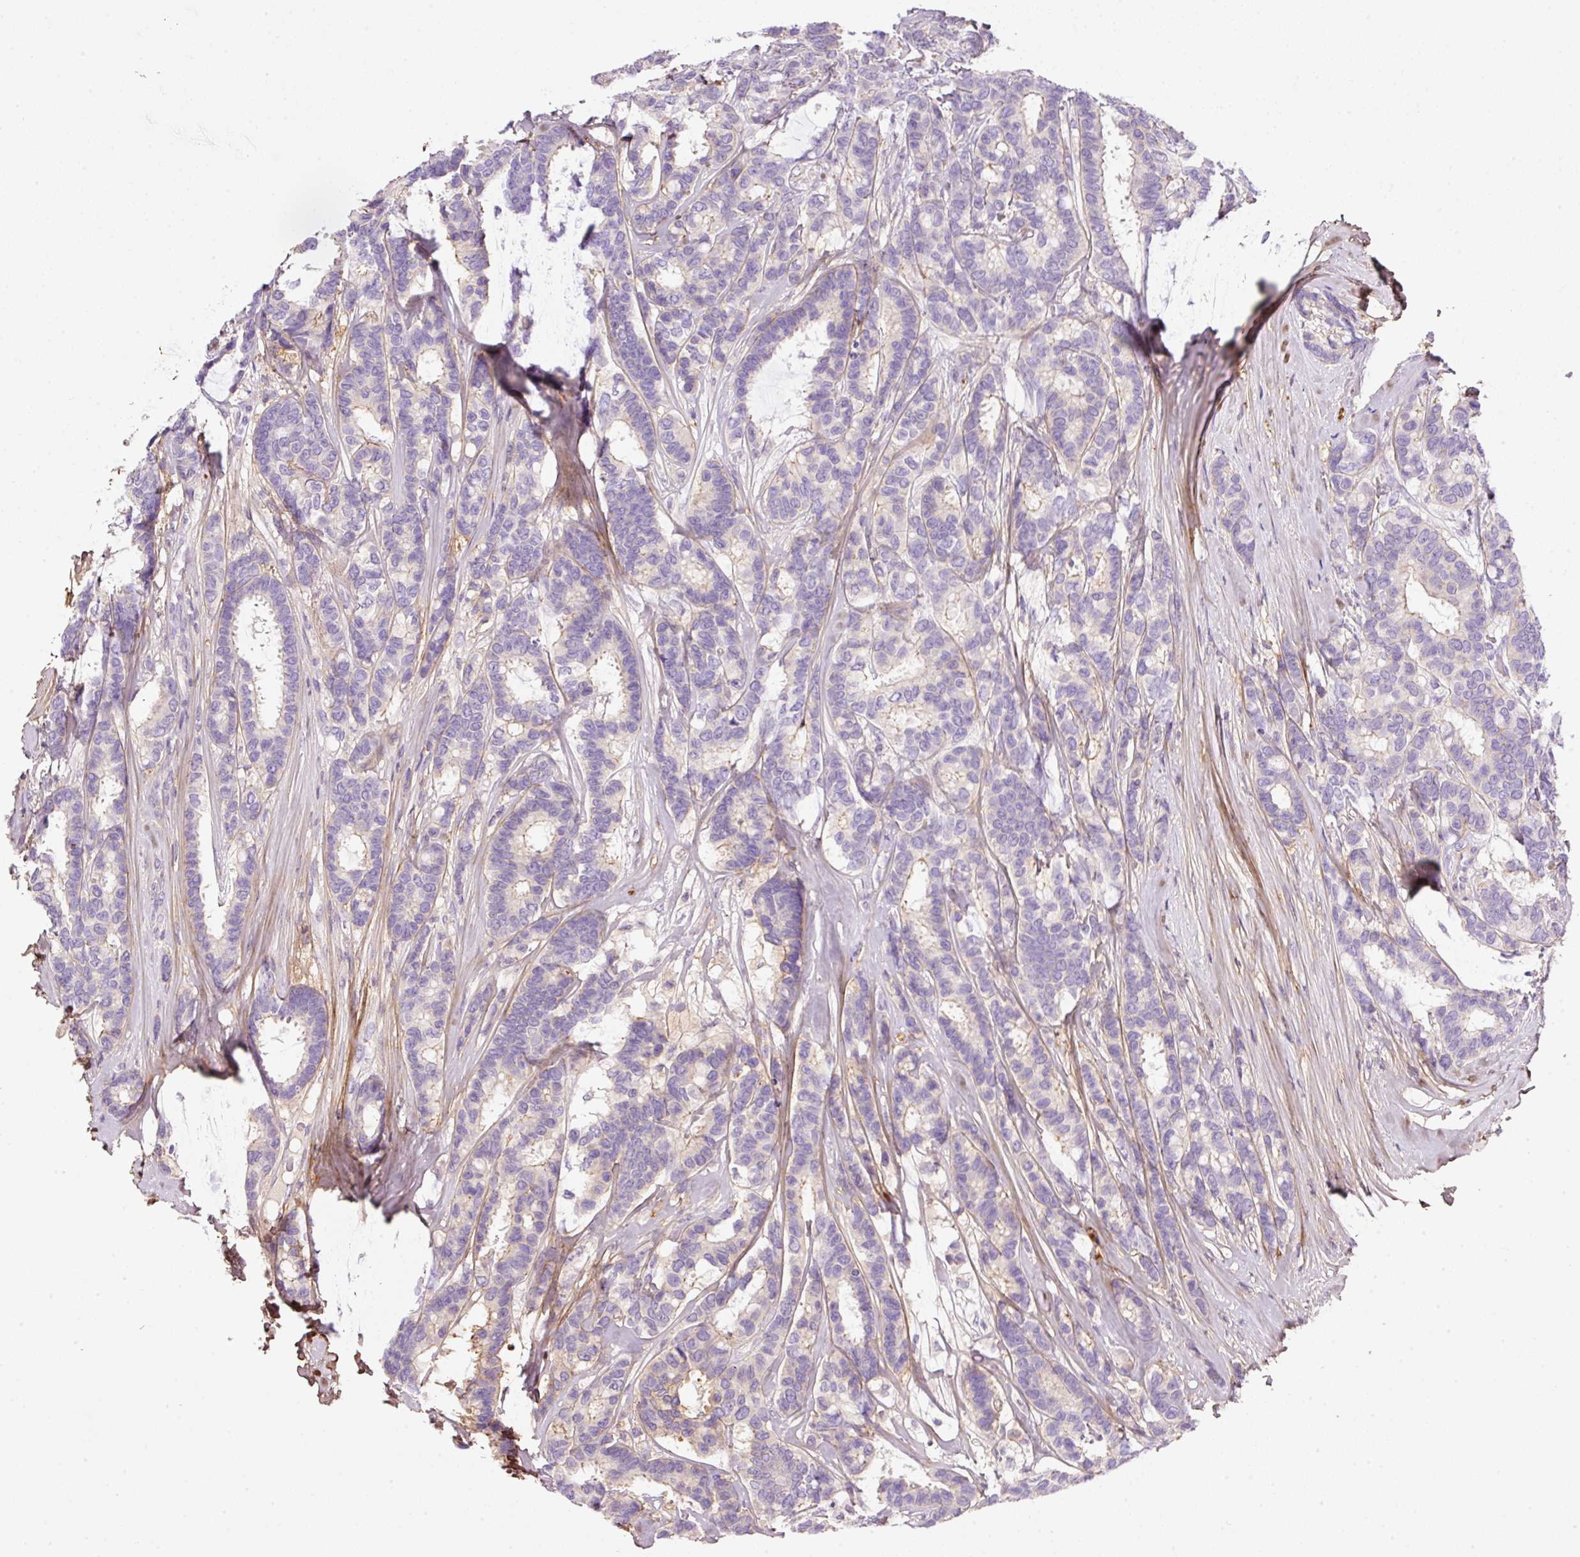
{"staining": {"intensity": "negative", "quantity": "none", "location": "none"}, "tissue": "breast cancer", "cell_type": "Tumor cells", "image_type": "cancer", "snomed": [{"axis": "morphology", "description": "Duct carcinoma"}, {"axis": "topography", "description": "Breast"}], "caption": "An IHC image of breast invasive ductal carcinoma is shown. There is no staining in tumor cells of breast invasive ductal carcinoma.", "gene": "SOS2", "patient": {"sex": "female", "age": 87}}